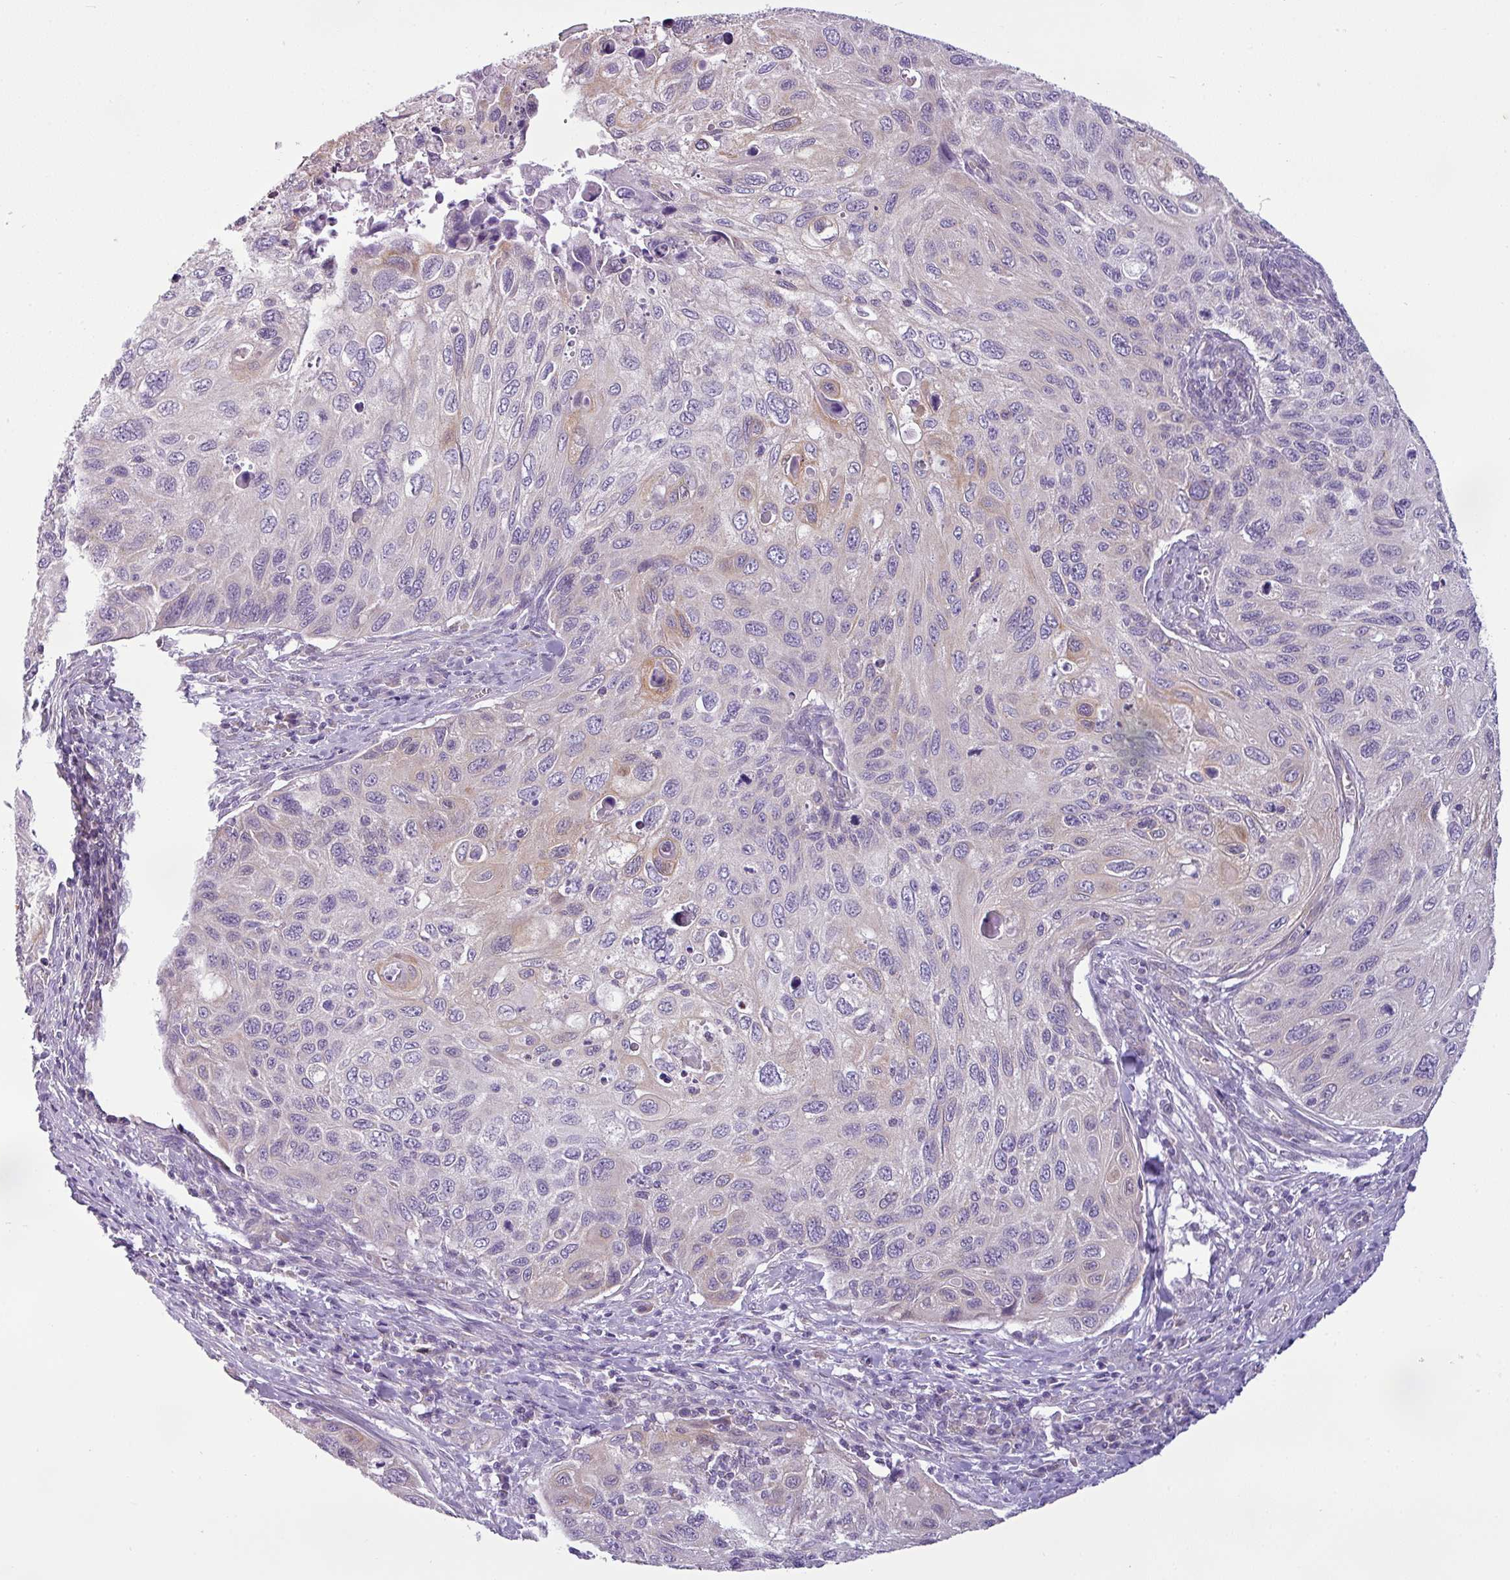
{"staining": {"intensity": "moderate", "quantity": "<25%", "location": "cytoplasmic/membranous"}, "tissue": "cervical cancer", "cell_type": "Tumor cells", "image_type": "cancer", "snomed": [{"axis": "morphology", "description": "Squamous cell carcinoma, NOS"}, {"axis": "topography", "description": "Cervix"}], "caption": "A brown stain labels moderate cytoplasmic/membranous staining of a protein in cervical cancer (squamous cell carcinoma) tumor cells.", "gene": "TOR1AIP2", "patient": {"sex": "female", "age": 70}}